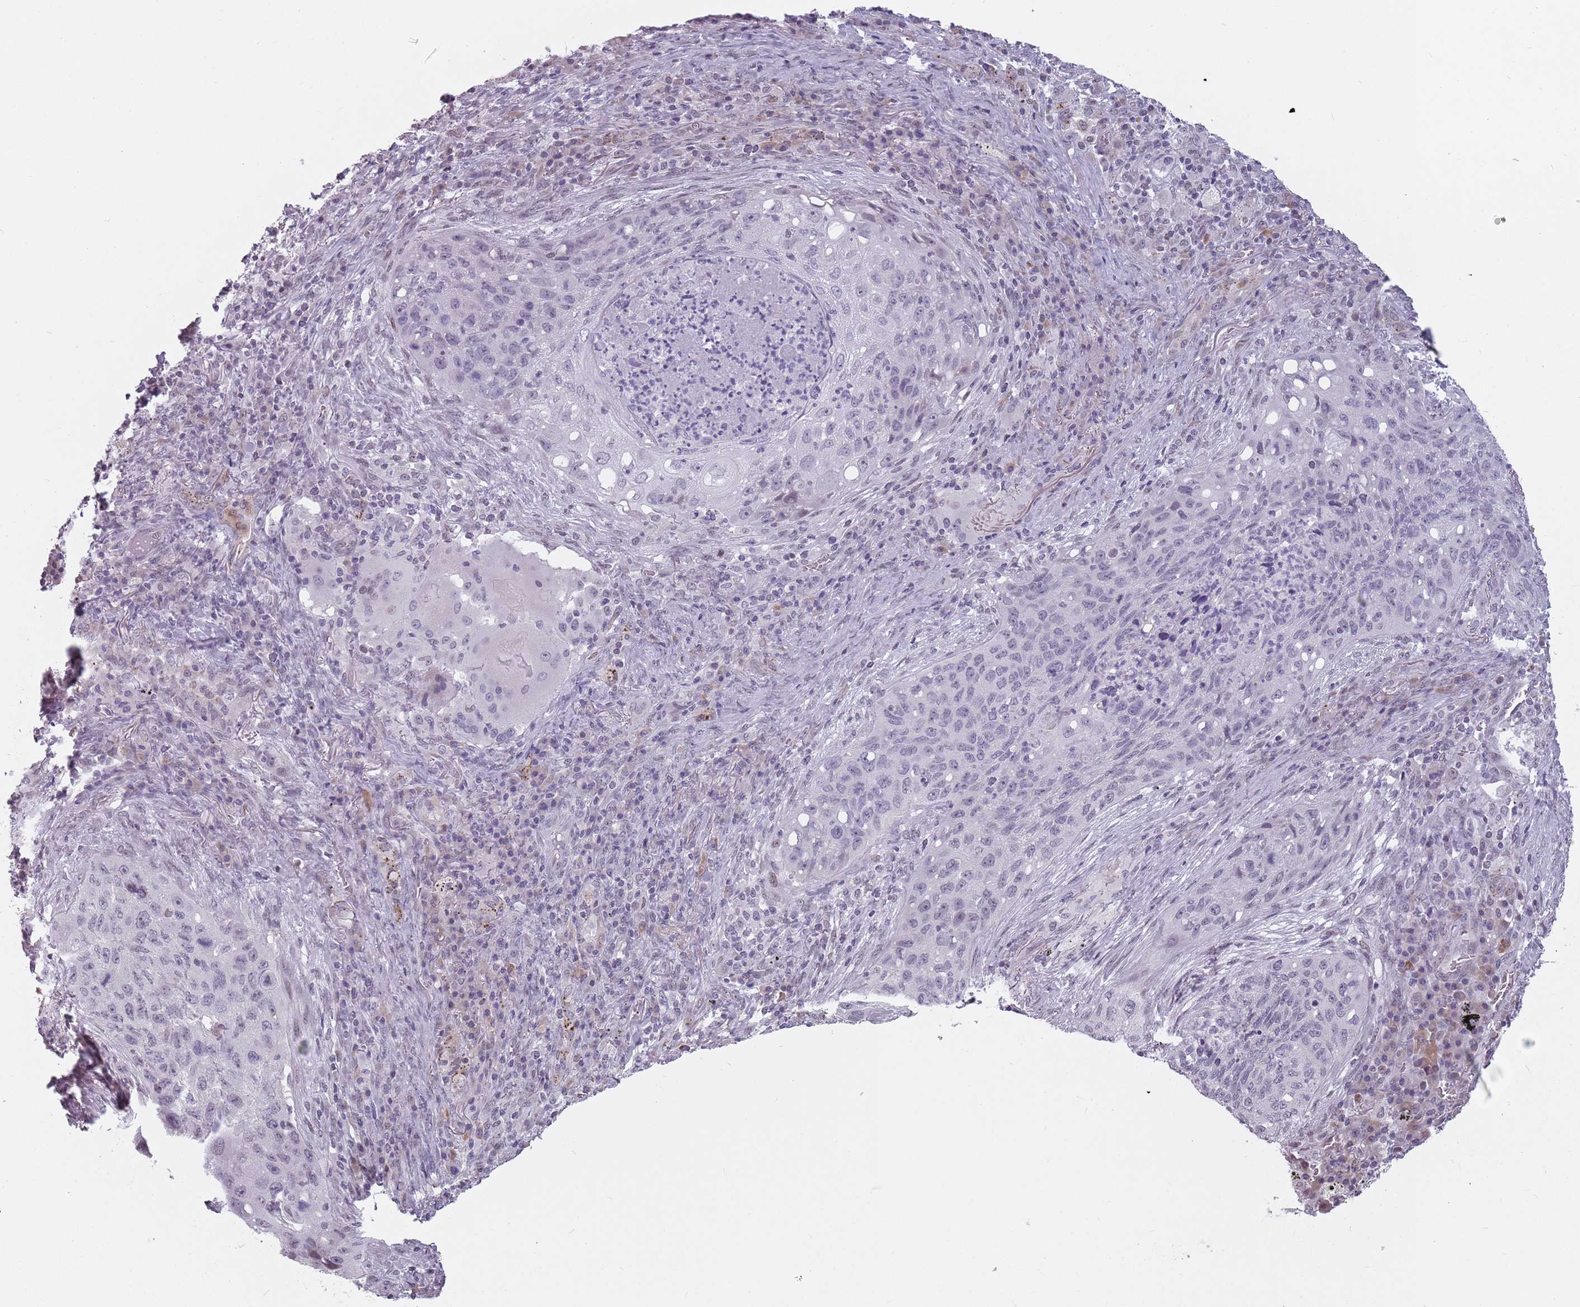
{"staining": {"intensity": "negative", "quantity": "none", "location": "none"}, "tissue": "lung cancer", "cell_type": "Tumor cells", "image_type": "cancer", "snomed": [{"axis": "morphology", "description": "Squamous cell carcinoma, NOS"}, {"axis": "topography", "description": "Lung"}], "caption": "This is a micrograph of immunohistochemistry staining of lung cancer (squamous cell carcinoma), which shows no staining in tumor cells.", "gene": "PTCHD1", "patient": {"sex": "female", "age": 63}}